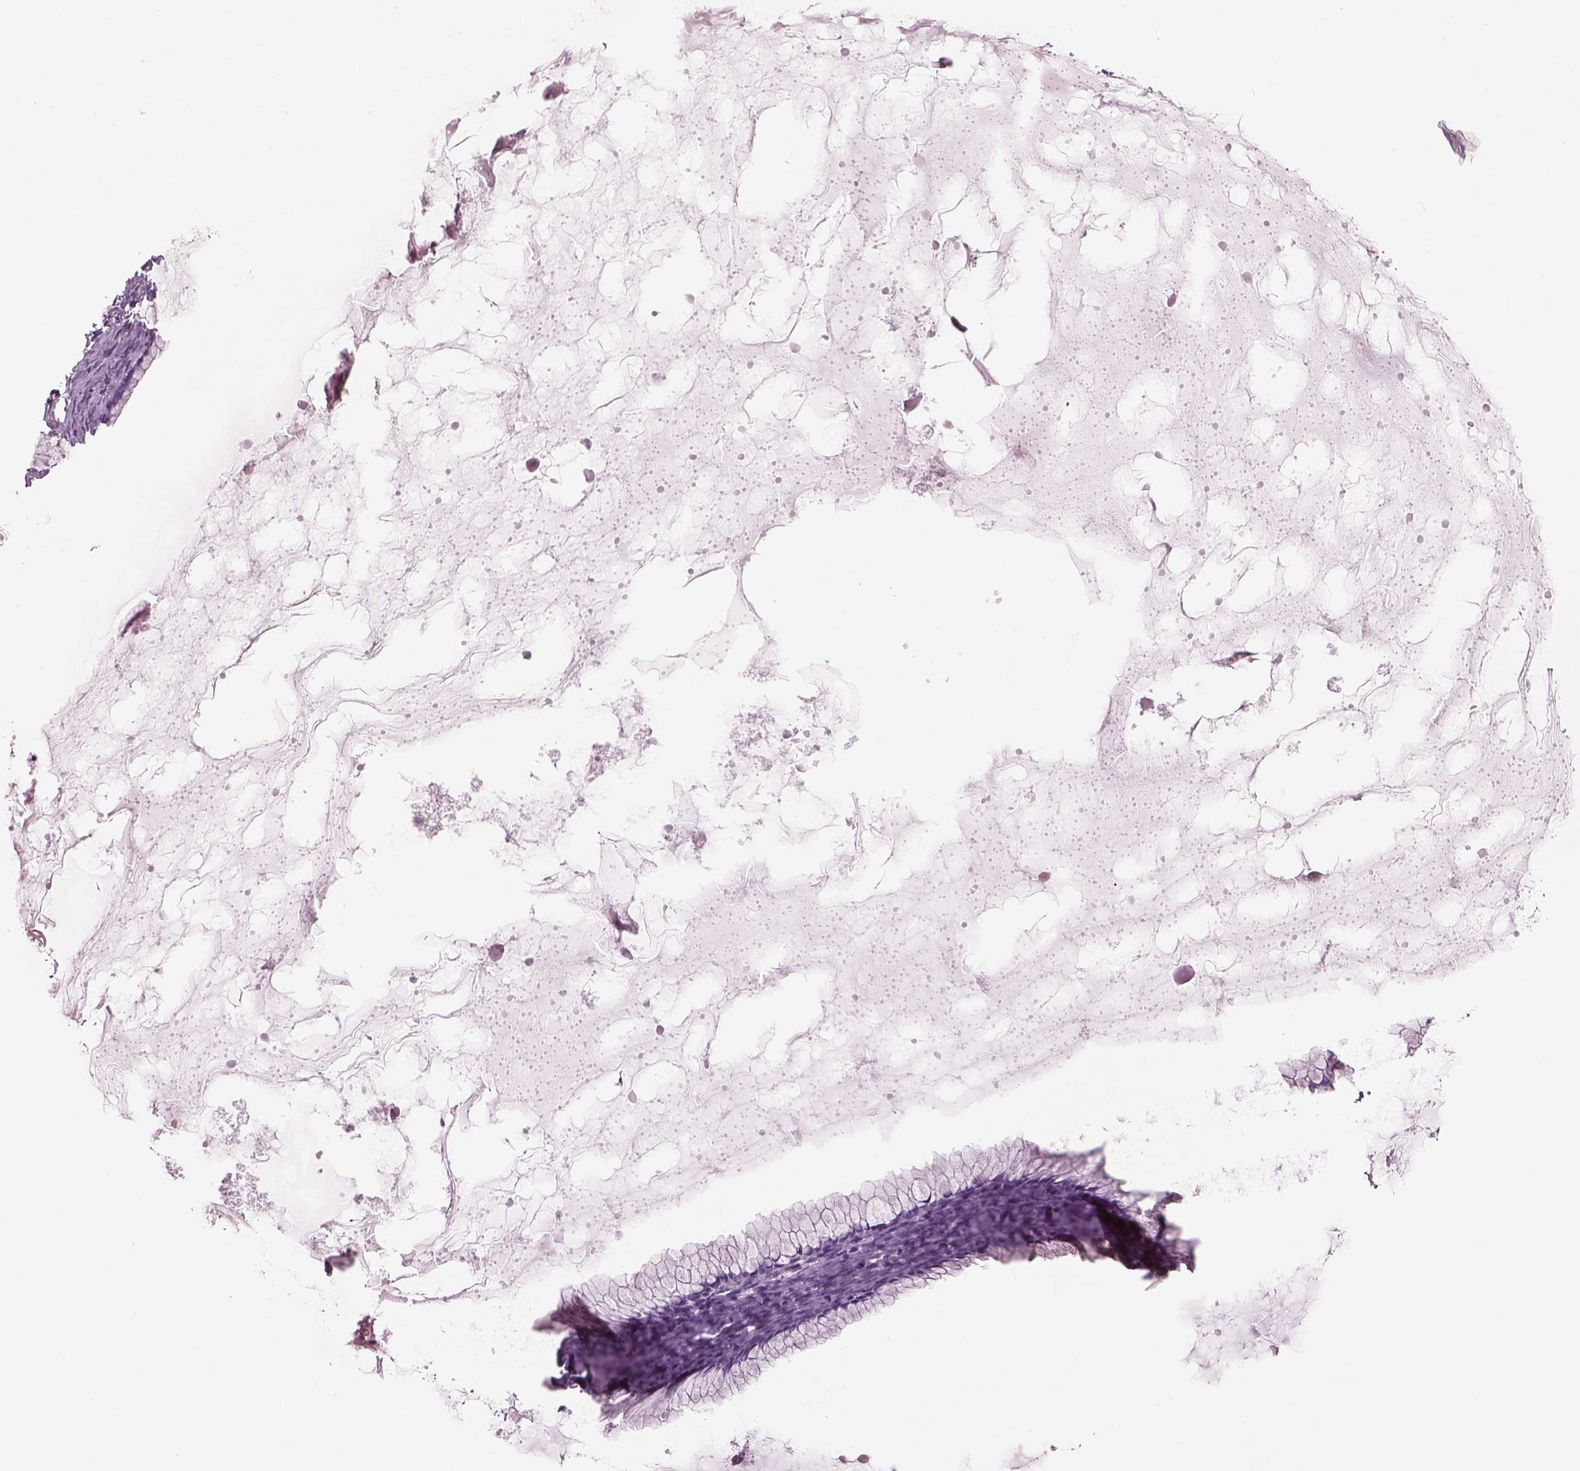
{"staining": {"intensity": "negative", "quantity": "none", "location": "none"}, "tissue": "ovarian cancer", "cell_type": "Tumor cells", "image_type": "cancer", "snomed": [{"axis": "morphology", "description": "Cystadenocarcinoma, mucinous, NOS"}, {"axis": "topography", "description": "Ovary"}], "caption": "Immunohistochemical staining of human ovarian cancer reveals no significant positivity in tumor cells.", "gene": "SLC1A7", "patient": {"sex": "female", "age": 41}}